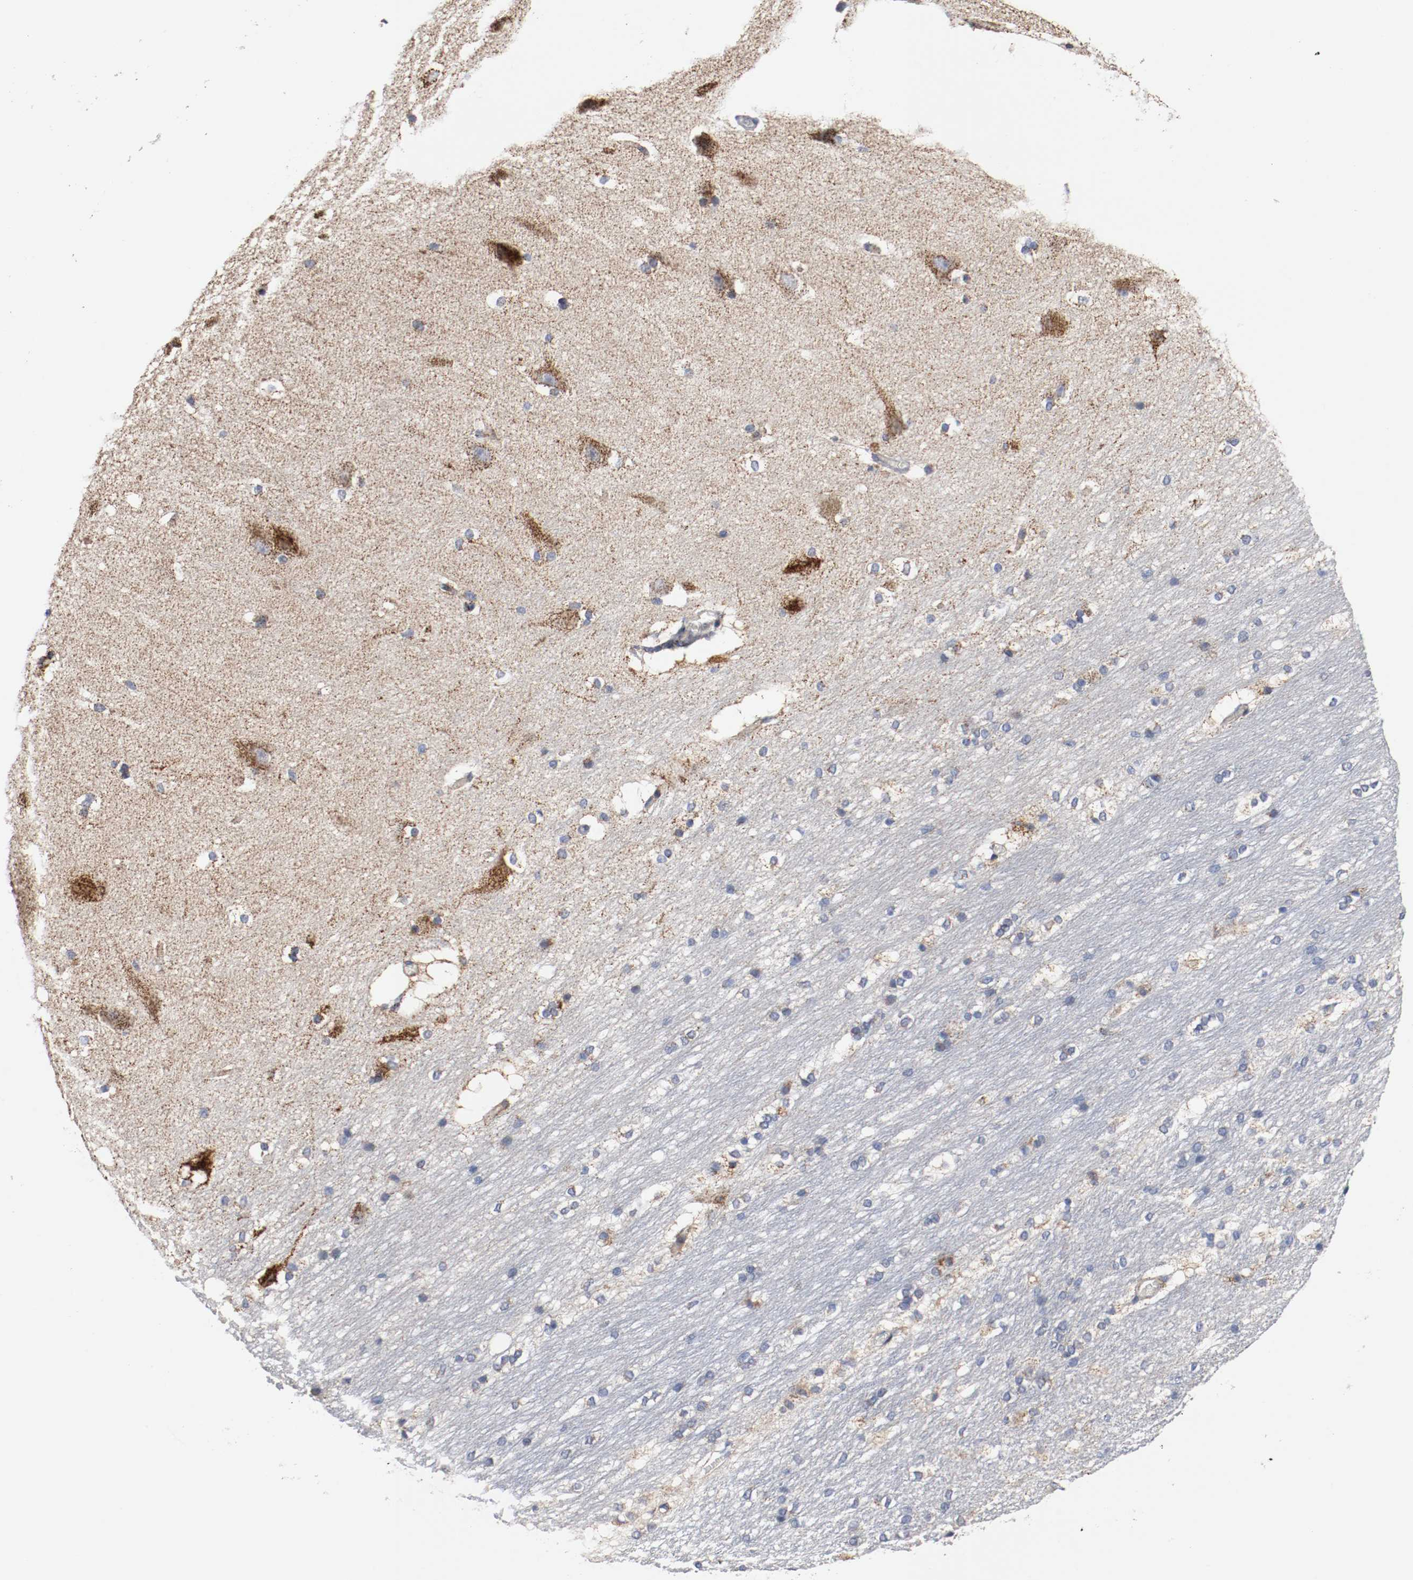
{"staining": {"intensity": "moderate", "quantity": "<25%", "location": "cytoplasmic/membranous"}, "tissue": "hippocampus", "cell_type": "Glial cells", "image_type": "normal", "snomed": [{"axis": "morphology", "description": "Normal tissue, NOS"}, {"axis": "topography", "description": "Hippocampus"}], "caption": "Immunohistochemistry (IHC) staining of normal hippocampus, which shows low levels of moderate cytoplasmic/membranous positivity in approximately <25% of glial cells indicating moderate cytoplasmic/membranous protein positivity. The staining was performed using DAB (3,3'-diaminobenzidine) (brown) for protein detection and nuclei were counterstained in hematoxylin (blue).", "gene": "TUBD1", "patient": {"sex": "female", "age": 19}}